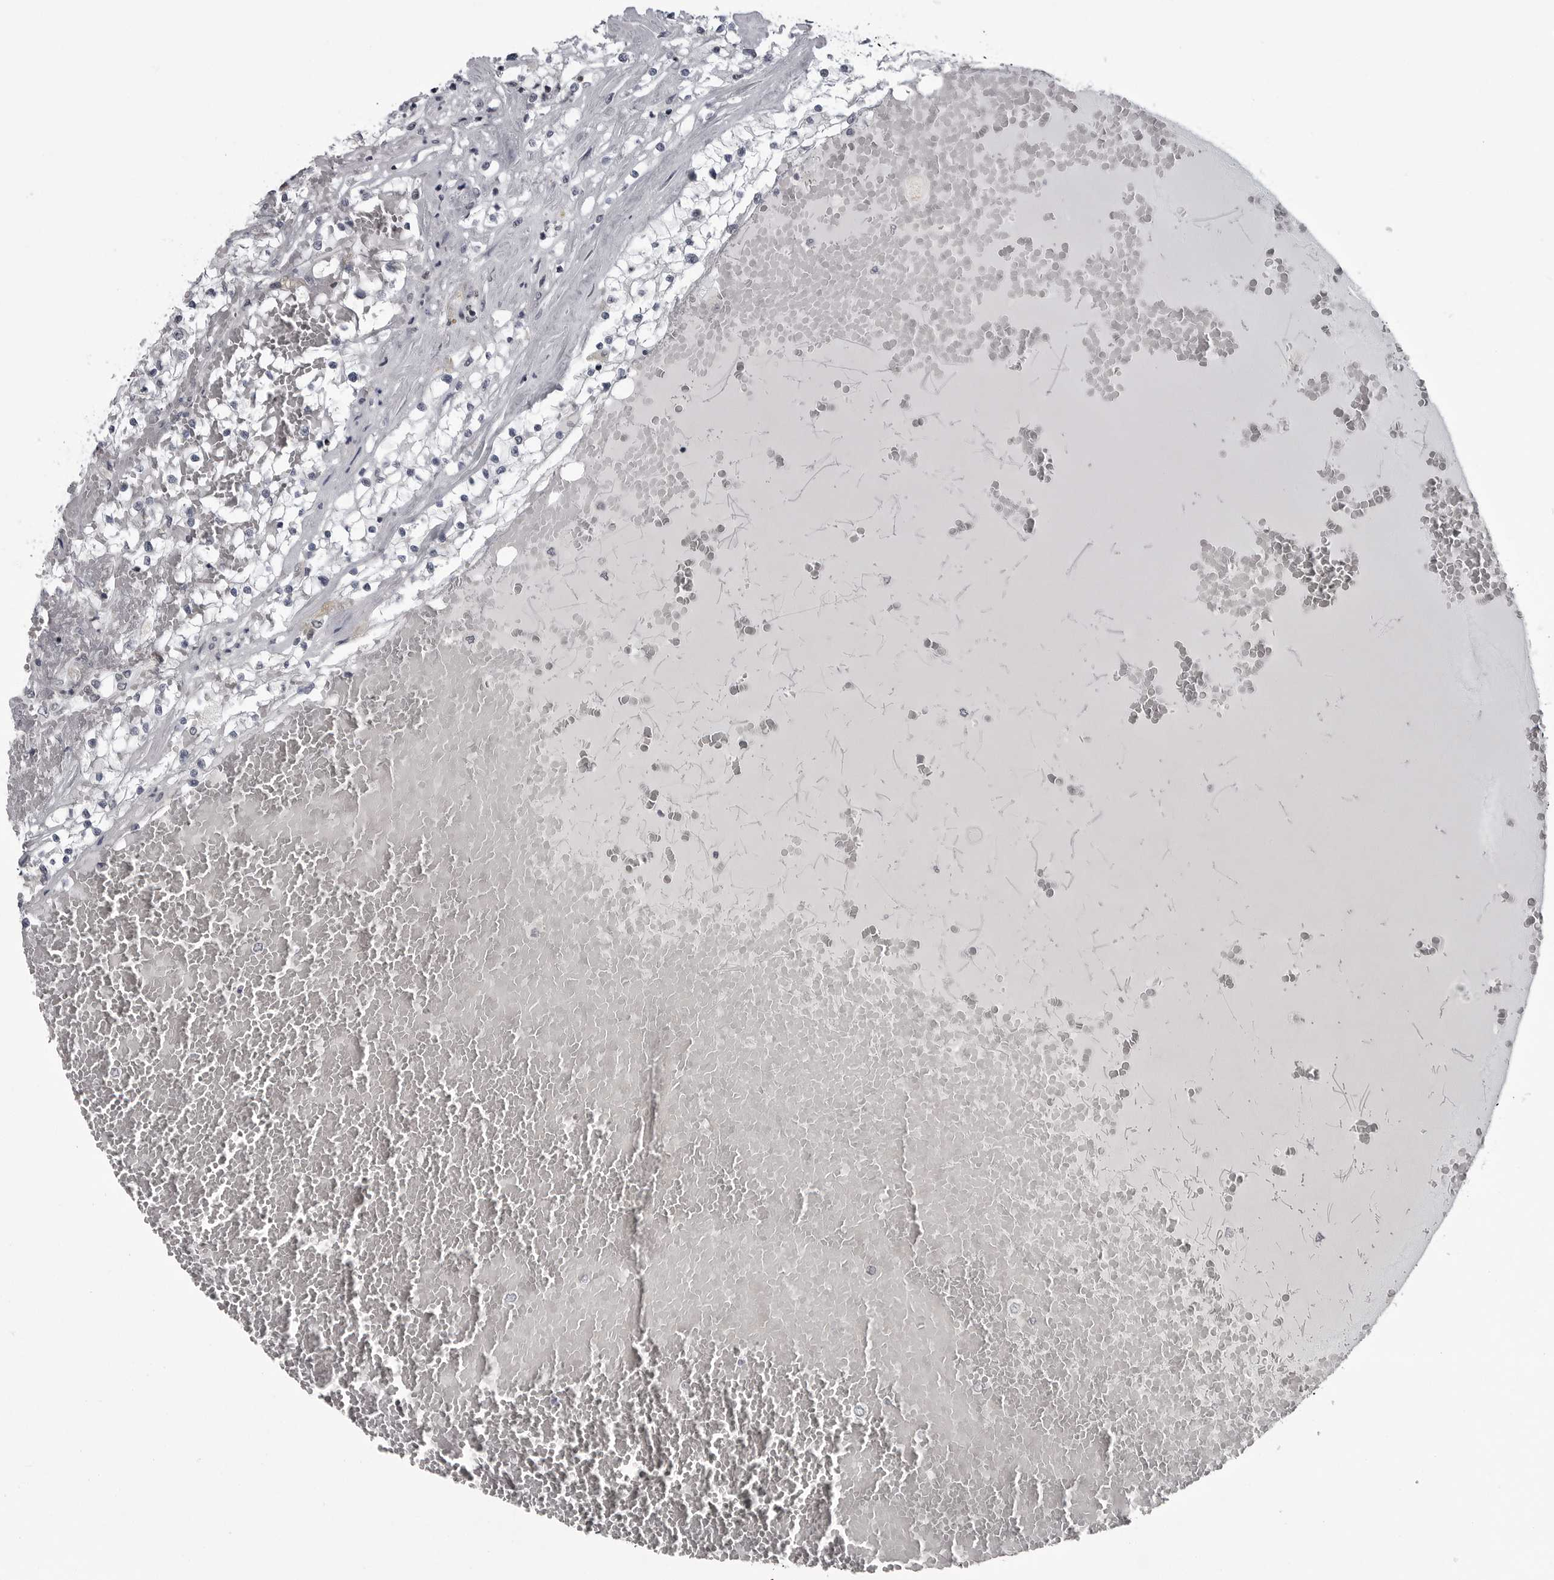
{"staining": {"intensity": "negative", "quantity": "none", "location": "none"}, "tissue": "renal cancer", "cell_type": "Tumor cells", "image_type": "cancer", "snomed": [{"axis": "morphology", "description": "Normal tissue, NOS"}, {"axis": "morphology", "description": "Adenocarcinoma, NOS"}, {"axis": "topography", "description": "Kidney"}], "caption": "An image of human renal cancer (adenocarcinoma) is negative for staining in tumor cells.", "gene": "LYSMD1", "patient": {"sex": "male", "age": 68}}